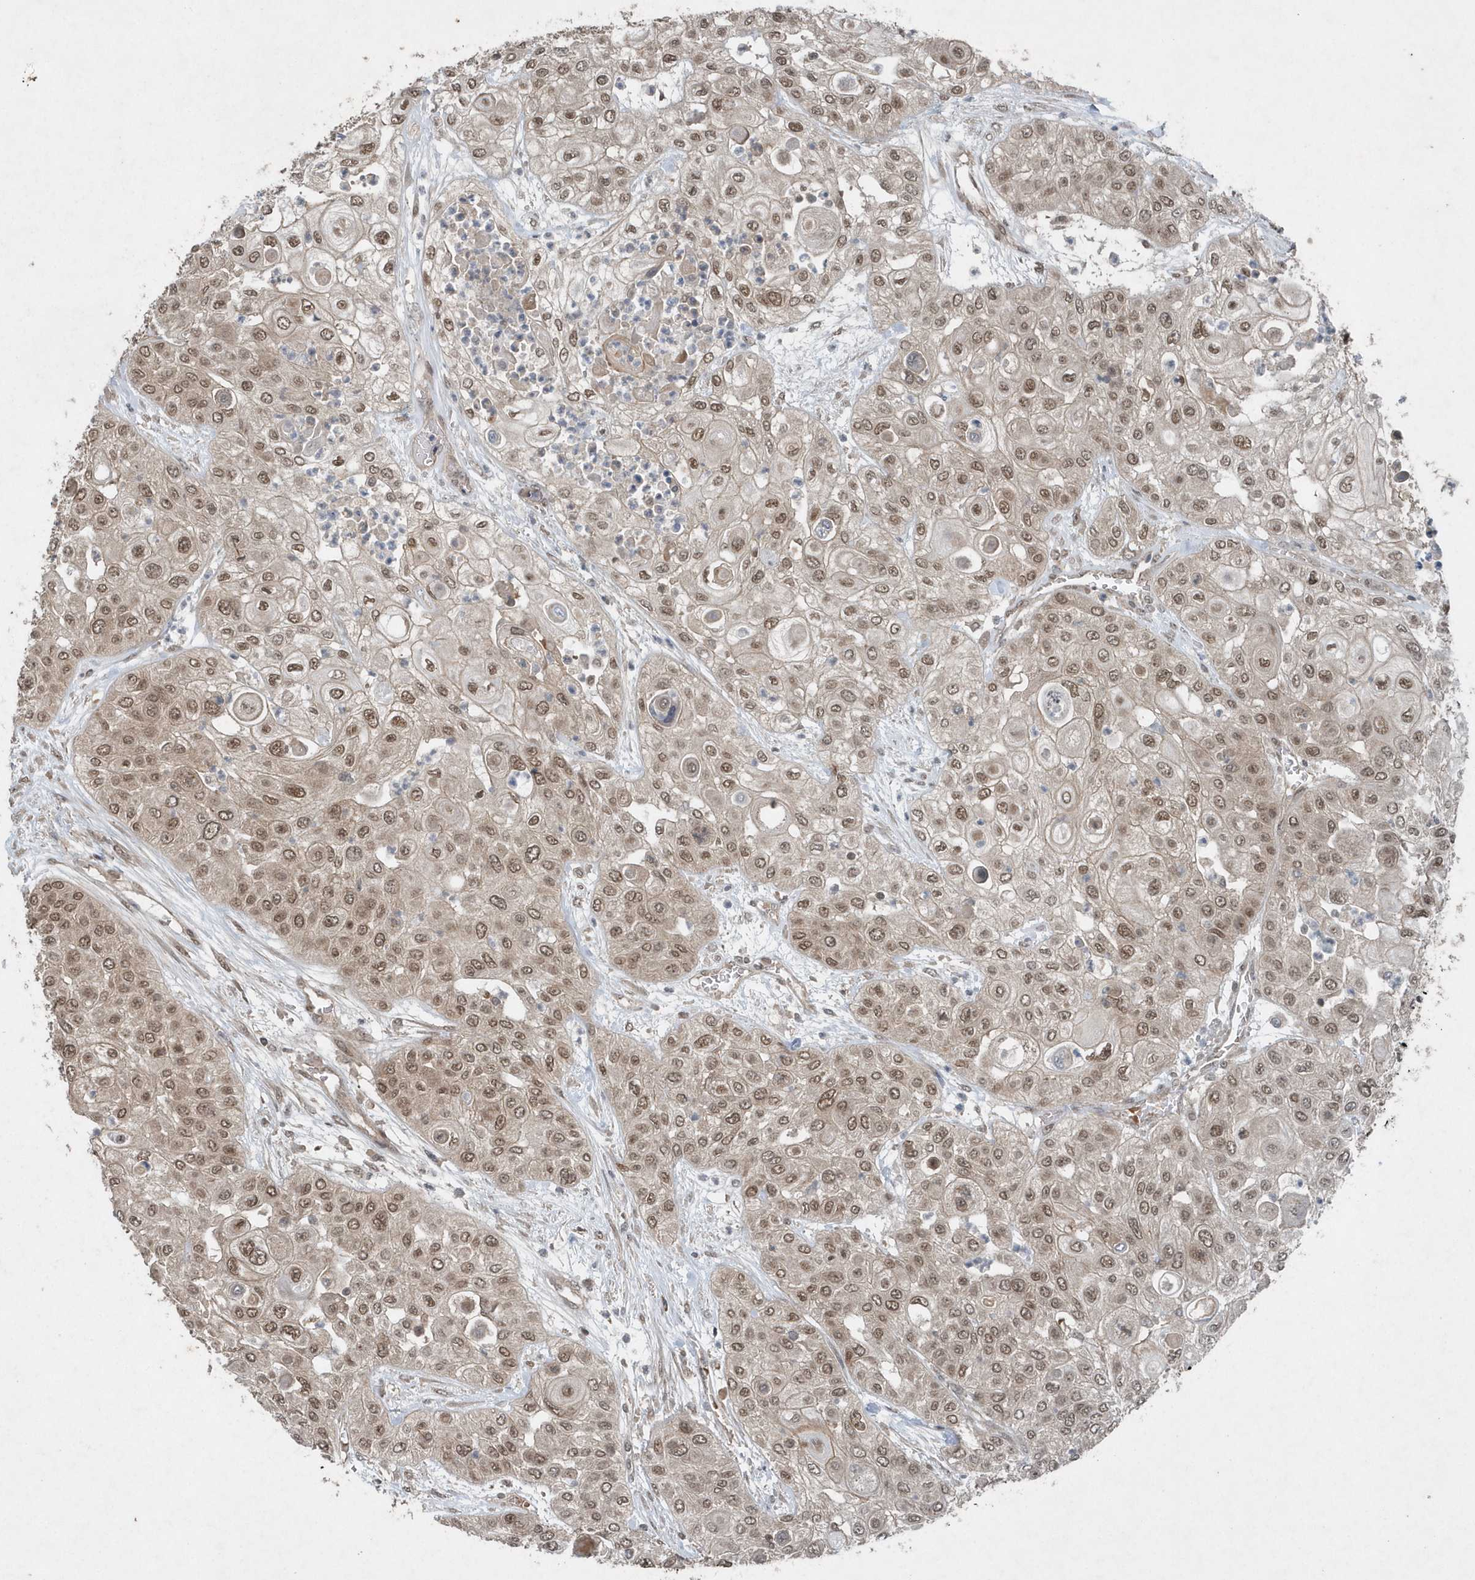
{"staining": {"intensity": "moderate", "quantity": ">75%", "location": "nuclear"}, "tissue": "urothelial cancer", "cell_type": "Tumor cells", "image_type": "cancer", "snomed": [{"axis": "morphology", "description": "Urothelial carcinoma, High grade"}, {"axis": "topography", "description": "Urinary bladder"}], "caption": "Protein analysis of urothelial cancer tissue shows moderate nuclear expression in approximately >75% of tumor cells. (DAB (3,3'-diaminobenzidine) IHC with brightfield microscopy, high magnification).", "gene": "QTRT2", "patient": {"sex": "female", "age": 79}}